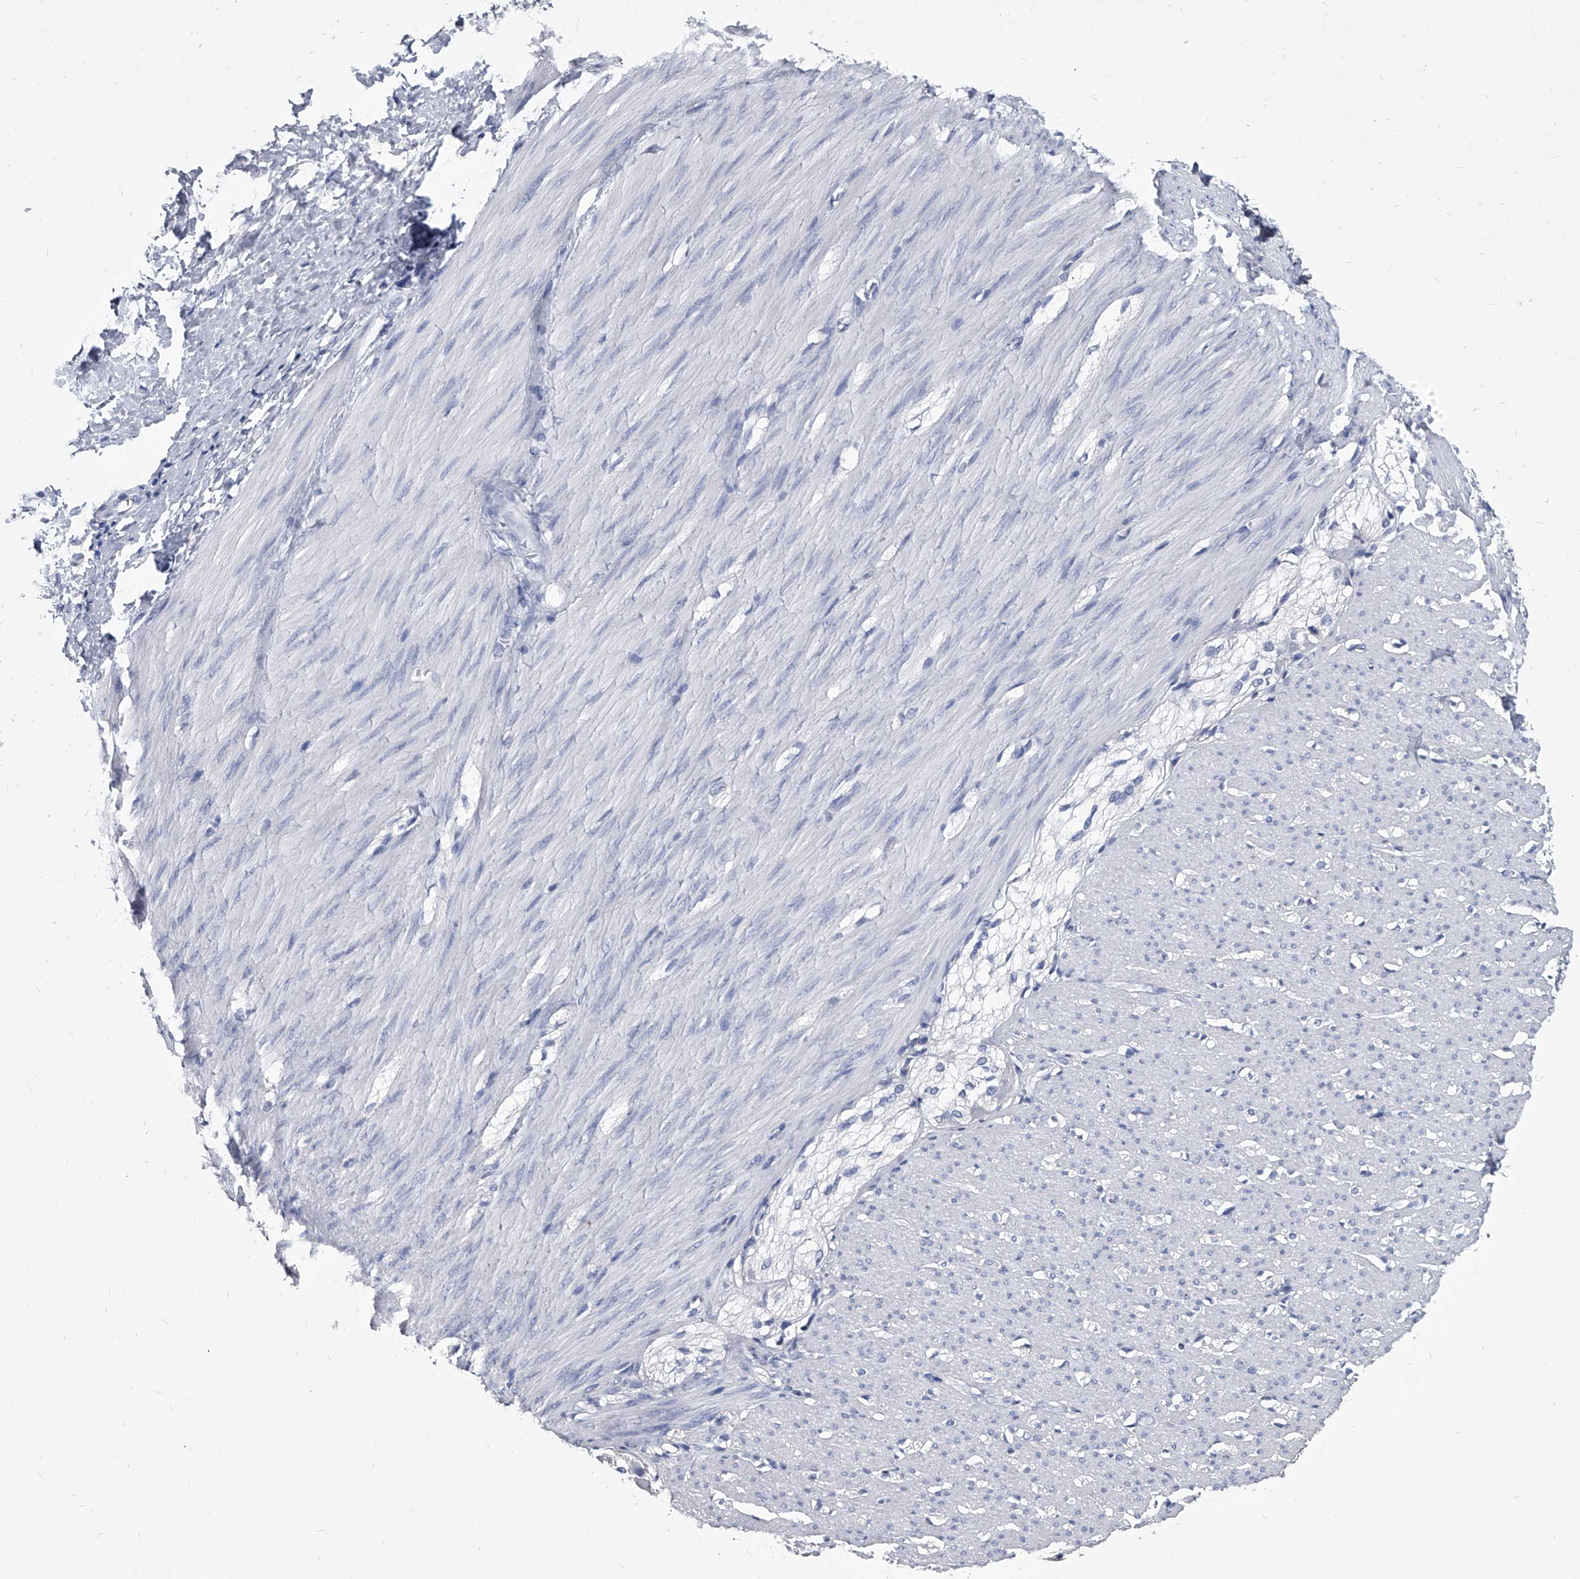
{"staining": {"intensity": "negative", "quantity": "none", "location": "none"}, "tissue": "smooth muscle", "cell_type": "Smooth muscle cells", "image_type": "normal", "snomed": [{"axis": "morphology", "description": "Normal tissue, NOS"}, {"axis": "morphology", "description": "Adenocarcinoma, NOS"}, {"axis": "topography", "description": "Colon"}, {"axis": "topography", "description": "Peripheral nerve tissue"}], "caption": "Immunohistochemistry (IHC) of unremarkable smooth muscle reveals no staining in smooth muscle cells.", "gene": "BCAS1", "patient": {"sex": "male", "age": 14}}